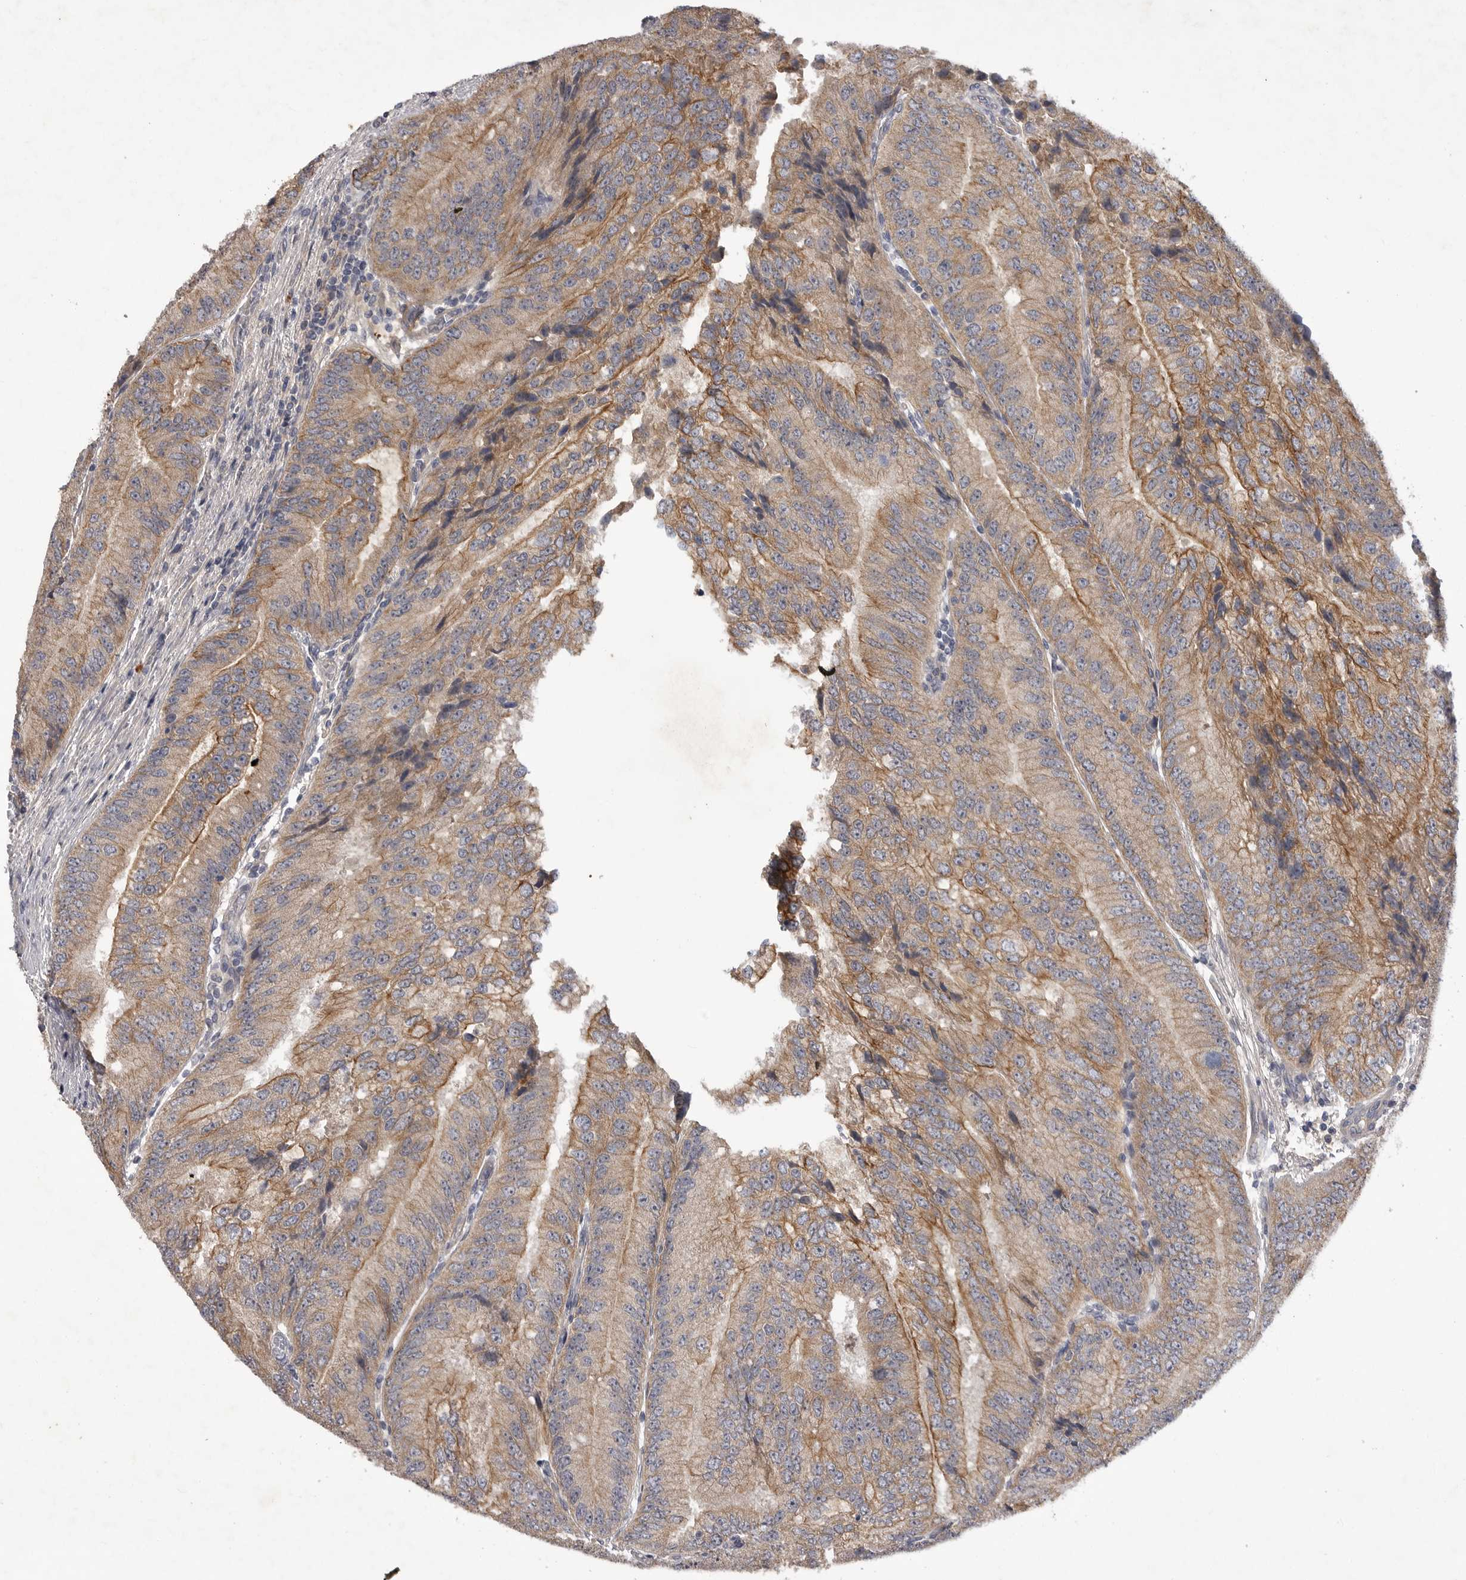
{"staining": {"intensity": "moderate", "quantity": "25%-75%", "location": "cytoplasmic/membranous"}, "tissue": "prostate cancer", "cell_type": "Tumor cells", "image_type": "cancer", "snomed": [{"axis": "morphology", "description": "Adenocarcinoma, High grade"}, {"axis": "topography", "description": "Prostate"}], "caption": "Immunohistochemical staining of human prostate cancer exhibits moderate cytoplasmic/membranous protein positivity in about 25%-75% of tumor cells.", "gene": "DHDDS", "patient": {"sex": "male", "age": 70}}